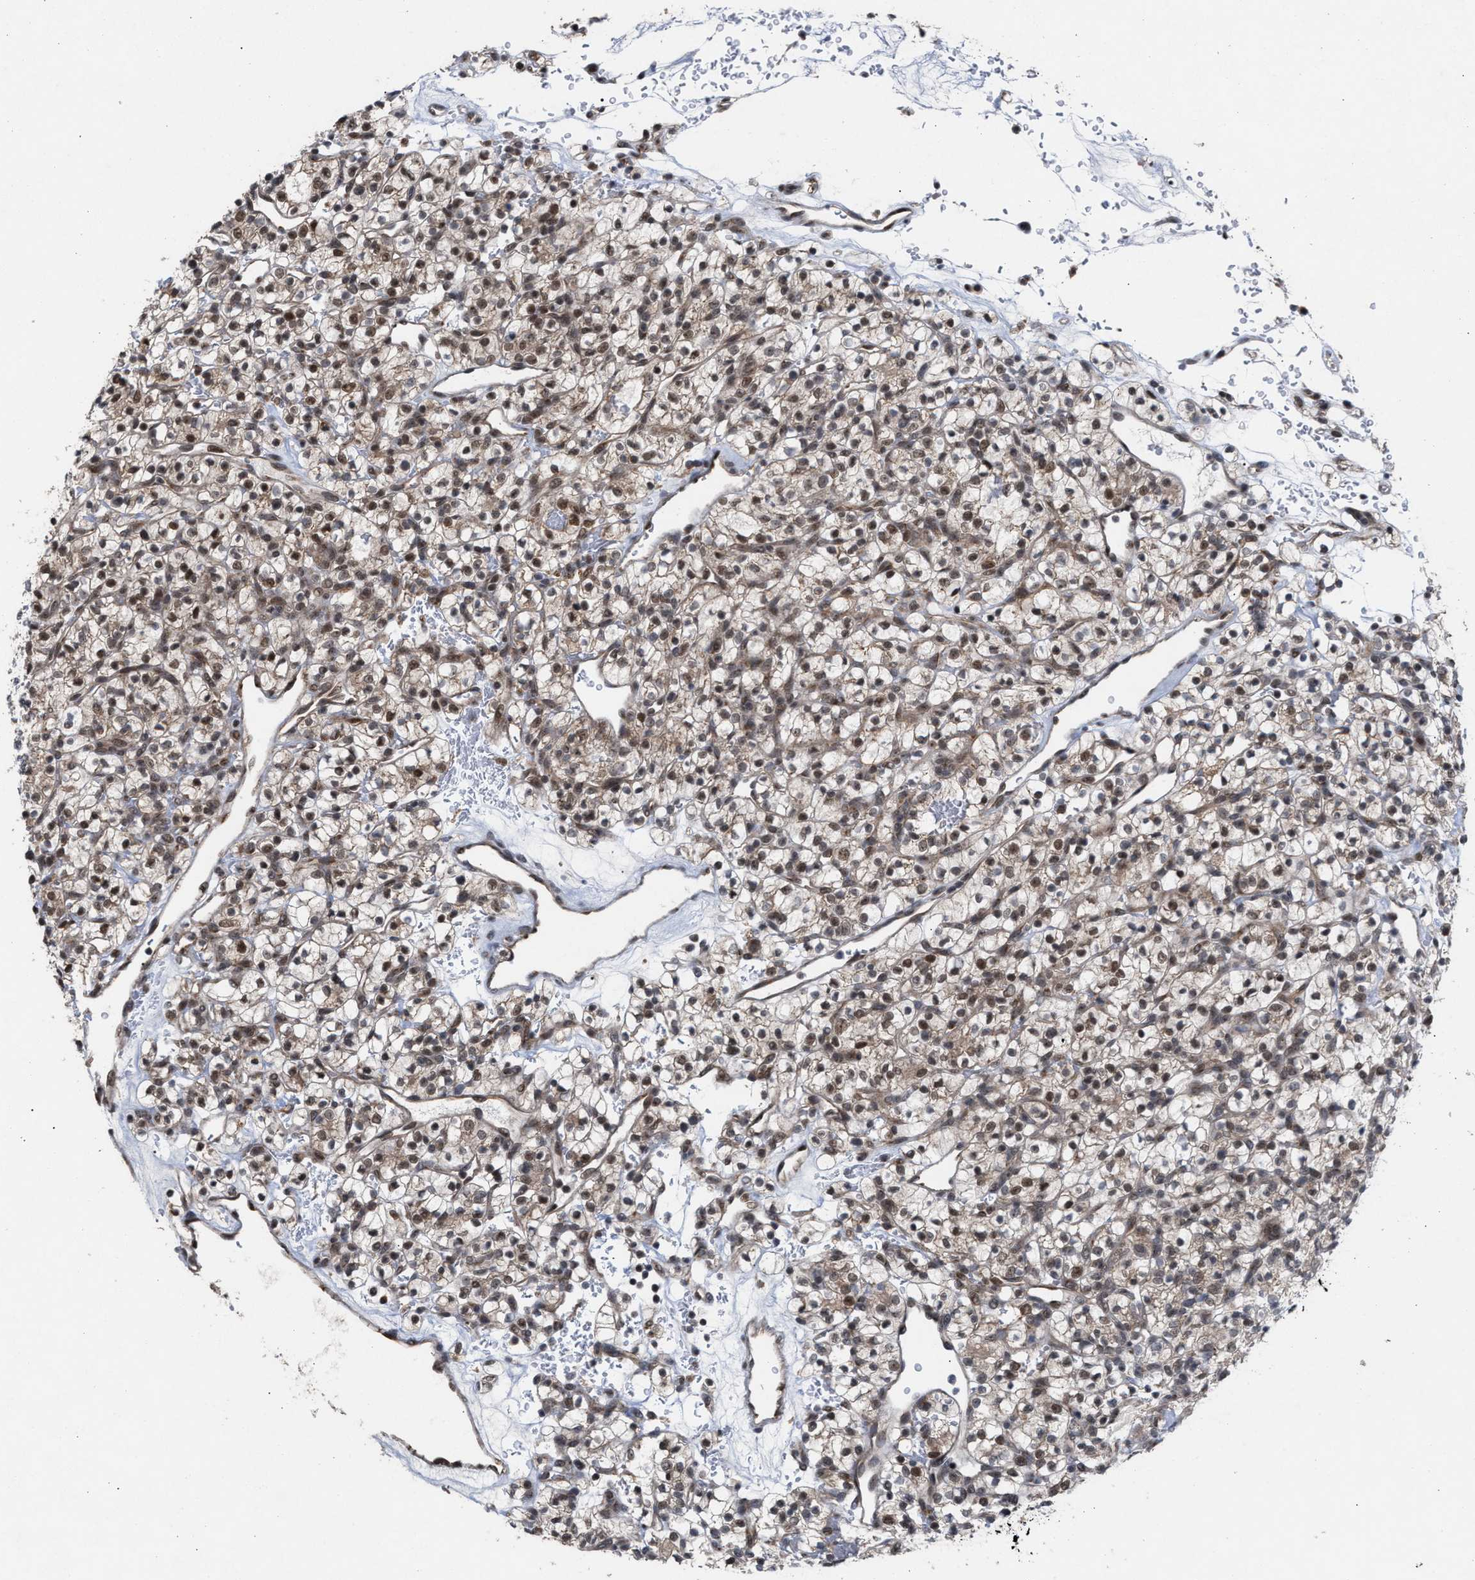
{"staining": {"intensity": "weak", "quantity": ">75%", "location": "cytoplasmic/membranous,nuclear"}, "tissue": "renal cancer", "cell_type": "Tumor cells", "image_type": "cancer", "snomed": [{"axis": "morphology", "description": "Adenocarcinoma, NOS"}, {"axis": "topography", "description": "Kidney"}], "caption": "Immunohistochemical staining of renal cancer (adenocarcinoma) exhibits weak cytoplasmic/membranous and nuclear protein staining in approximately >75% of tumor cells.", "gene": "MKNK2", "patient": {"sex": "female", "age": 57}}